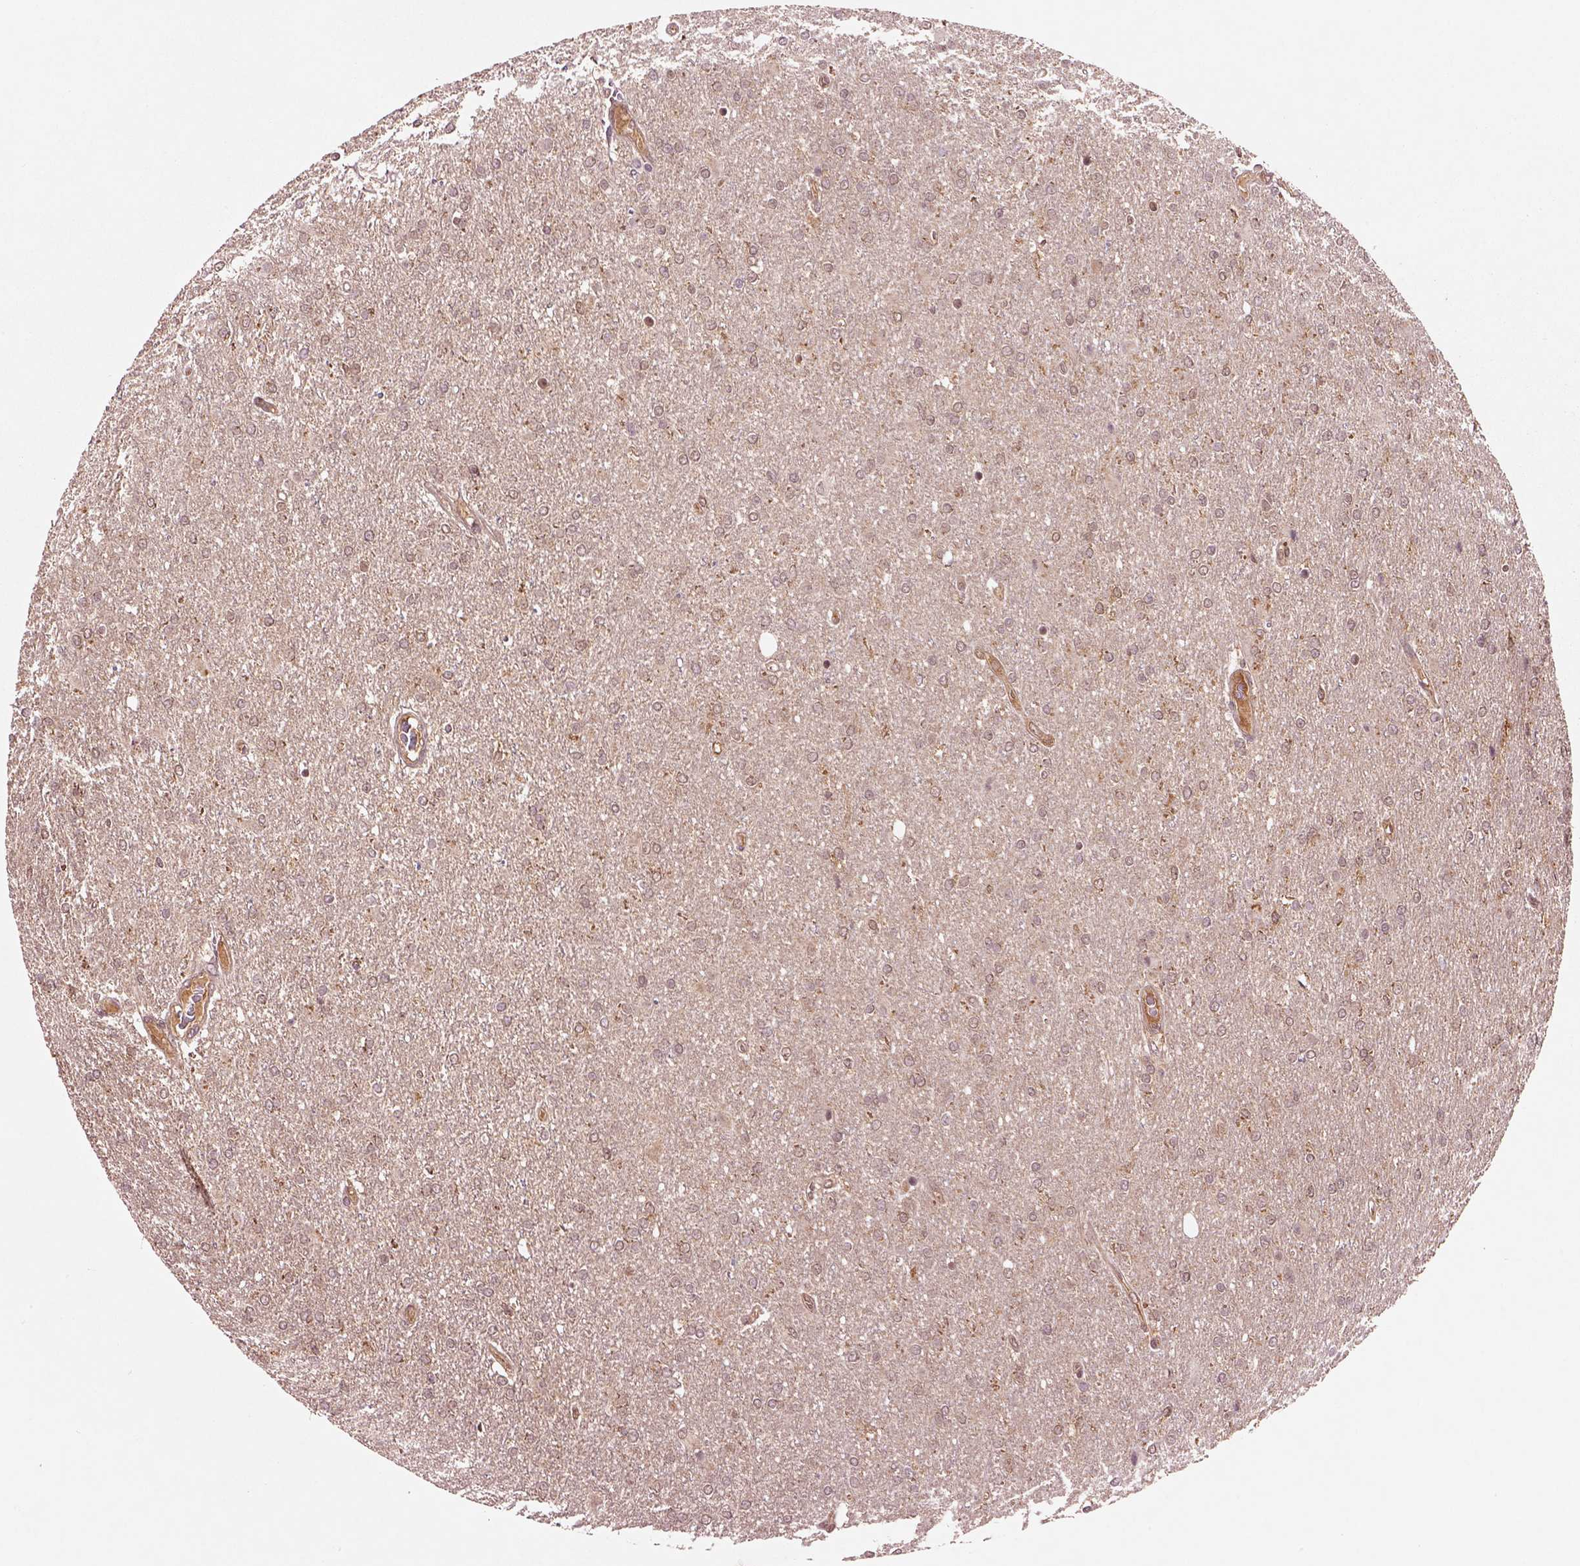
{"staining": {"intensity": "negative", "quantity": "none", "location": "none"}, "tissue": "glioma", "cell_type": "Tumor cells", "image_type": "cancer", "snomed": [{"axis": "morphology", "description": "Glioma, malignant, High grade"}, {"axis": "topography", "description": "Cerebral cortex"}], "caption": "IHC of human glioma displays no staining in tumor cells. The staining is performed using DAB (3,3'-diaminobenzidine) brown chromogen with nuclei counter-stained in using hematoxylin.", "gene": "MDP1", "patient": {"sex": "male", "age": 70}}